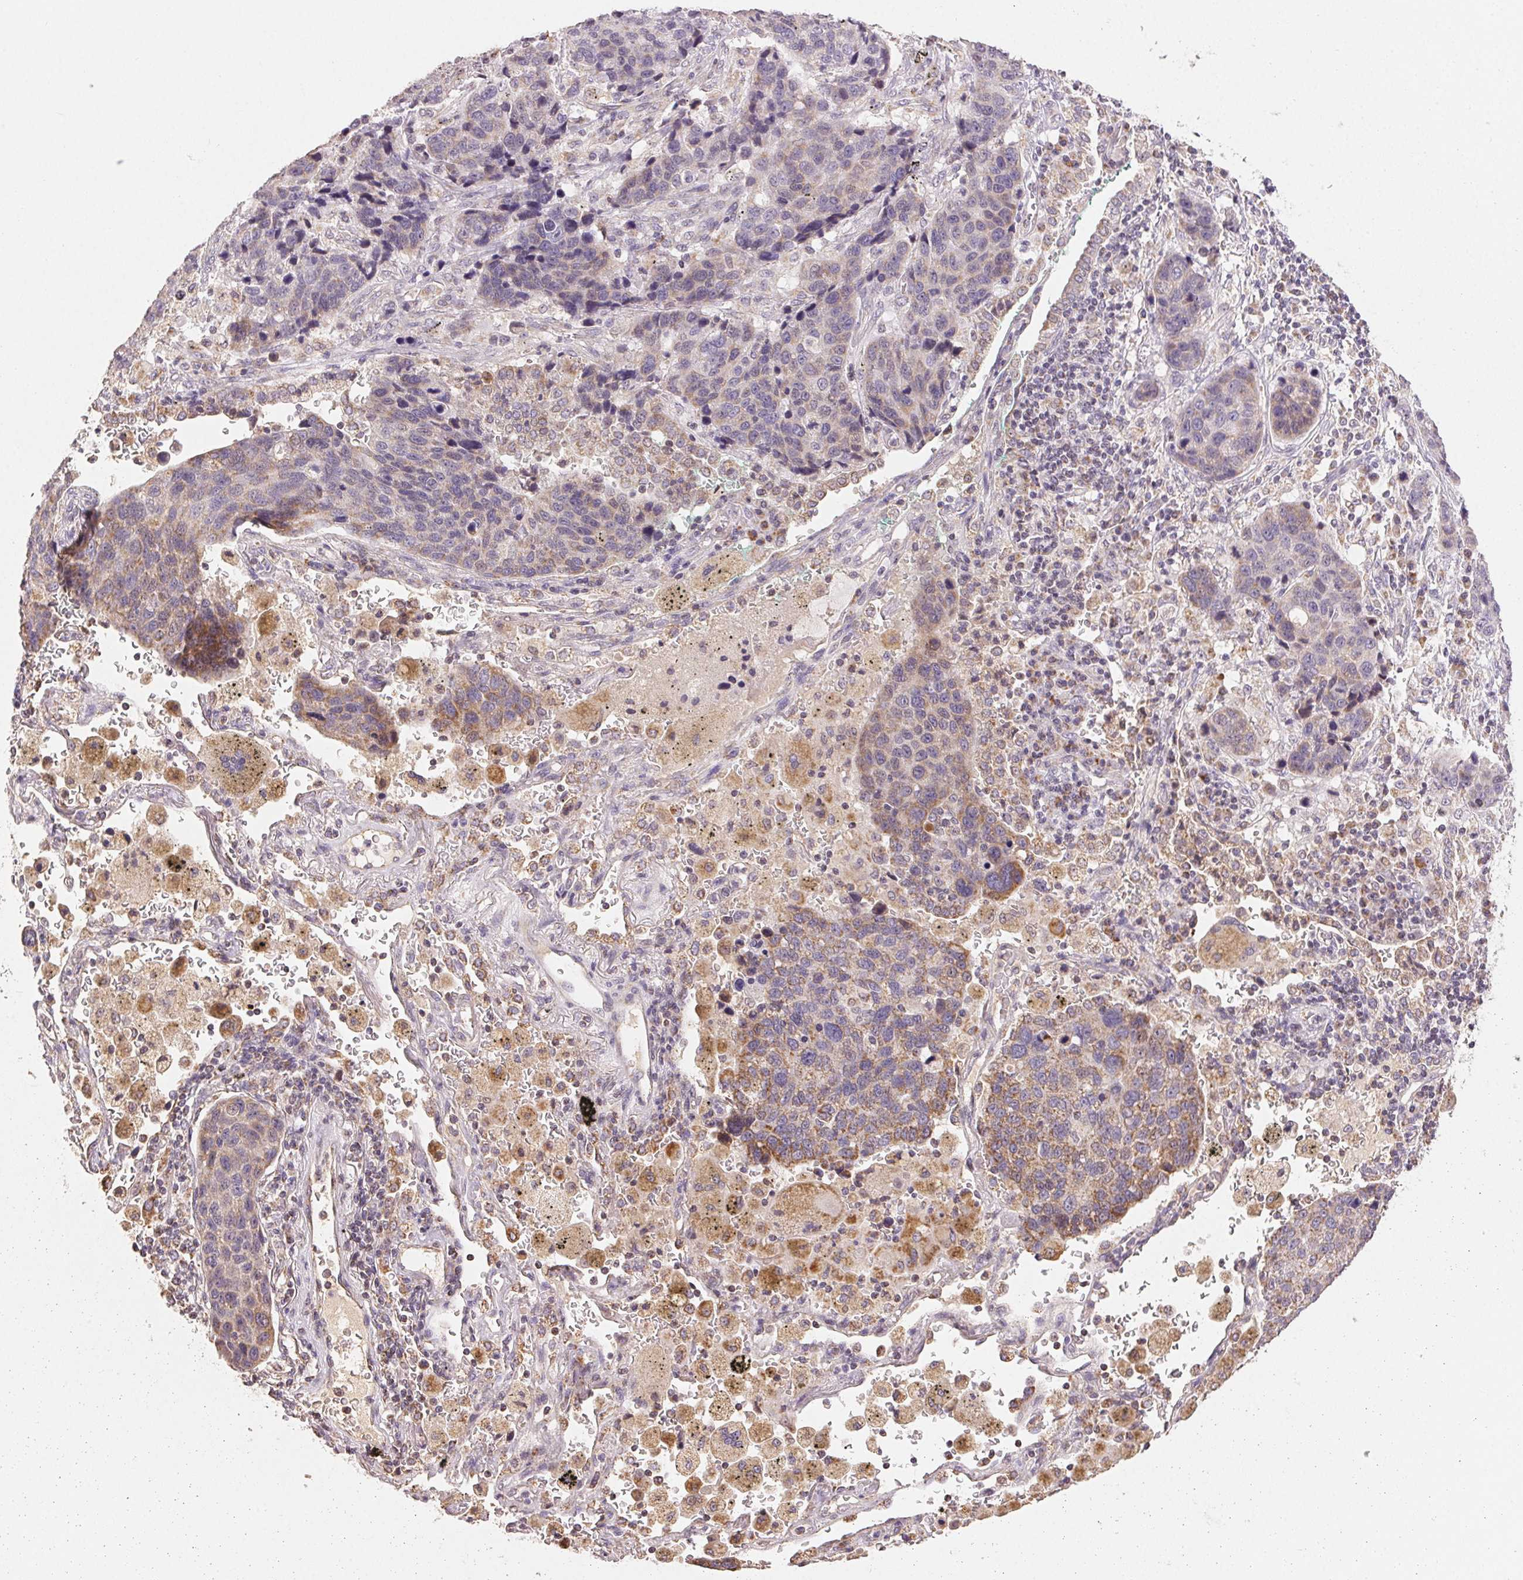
{"staining": {"intensity": "moderate", "quantity": "25%-75%", "location": "cytoplasmic/membranous"}, "tissue": "lung cancer", "cell_type": "Tumor cells", "image_type": "cancer", "snomed": [{"axis": "morphology", "description": "Squamous cell carcinoma, NOS"}, {"axis": "topography", "description": "Lymph node"}, {"axis": "topography", "description": "Lung"}], "caption": "Immunohistochemistry (DAB (3,3'-diaminobenzidine)) staining of lung cancer displays moderate cytoplasmic/membranous protein positivity in approximately 25%-75% of tumor cells.", "gene": "CLASP1", "patient": {"sex": "male", "age": 61}}